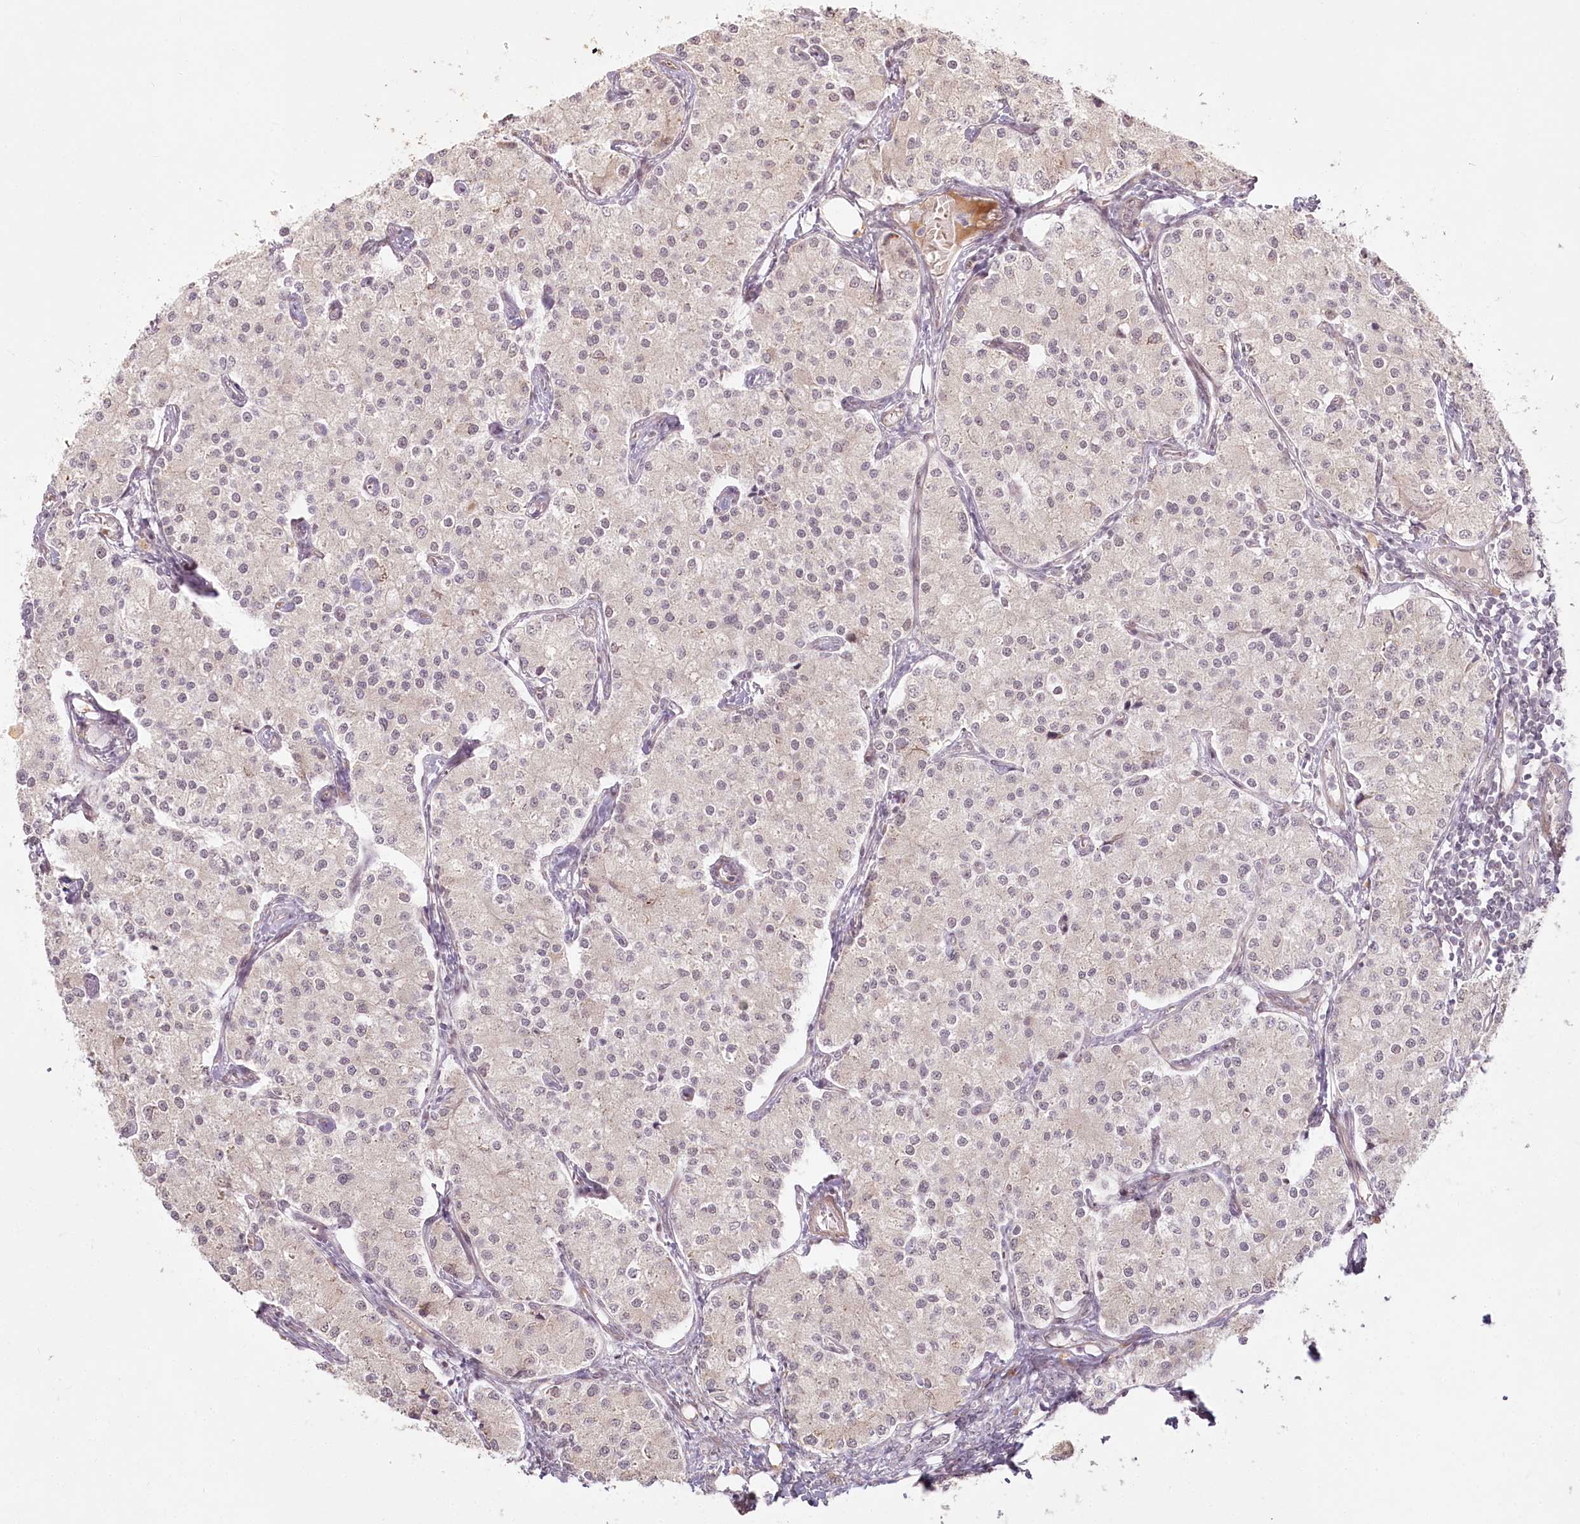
{"staining": {"intensity": "weak", "quantity": "25%-75%", "location": "cytoplasmic/membranous,nuclear"}, "tissue": "carcinoid", "cell_type": "Tumor cells", "image_type": "cancer", "snomed": [{"axis": "morphology", "description": "Carcinoid, malignant, NOS"}, {"axis": "topography", "description": "Colon"}], "caption": "Tumor cells exhibit low levels of weak cytoplasmic/membranous and nuclear staining in approximately 25%-75% of cells in carcinoid (malignant).", "gene": "EXOSC7", "patient": {"sex": "female", "age": 52}}